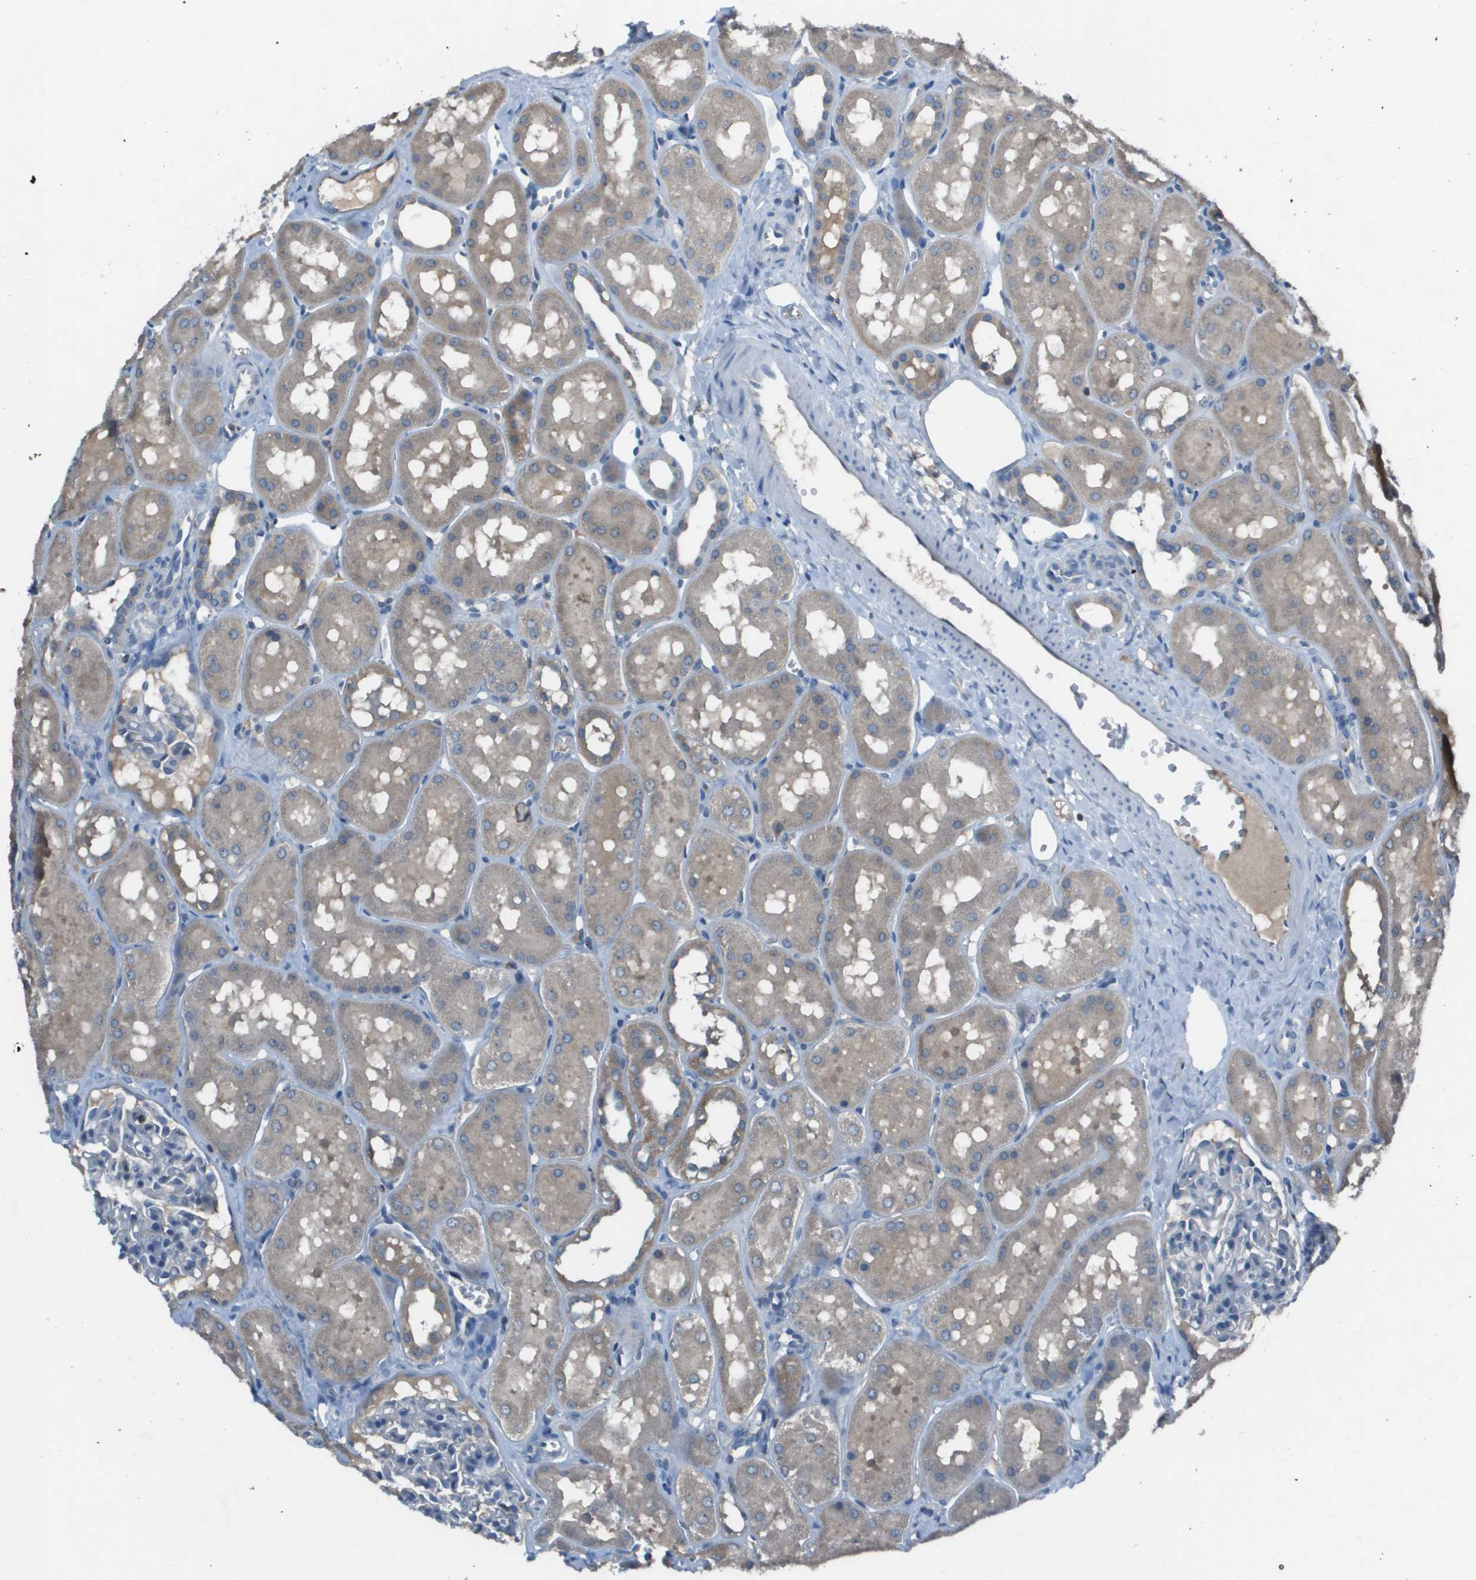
{"staining": {"intensity": "negative", "quantity": "none", "location": "none"}, "tissue": "kidney", "cell_type": "Cells in glomeruli", "image_type": "normal", "snomed": [{"axis": "morphology", "description": "Normal tissue, NOS"}, {"axis": "topography", "description": "Kidney"}, {"axis": "topography", "description": "Urinary bladder"}], "caption": "Photomicrograph shows no protein staining in cells in glomeruli of normal kidney.", "gene": "CAMK4", "patient": {"sex": "male", "age": 16}}